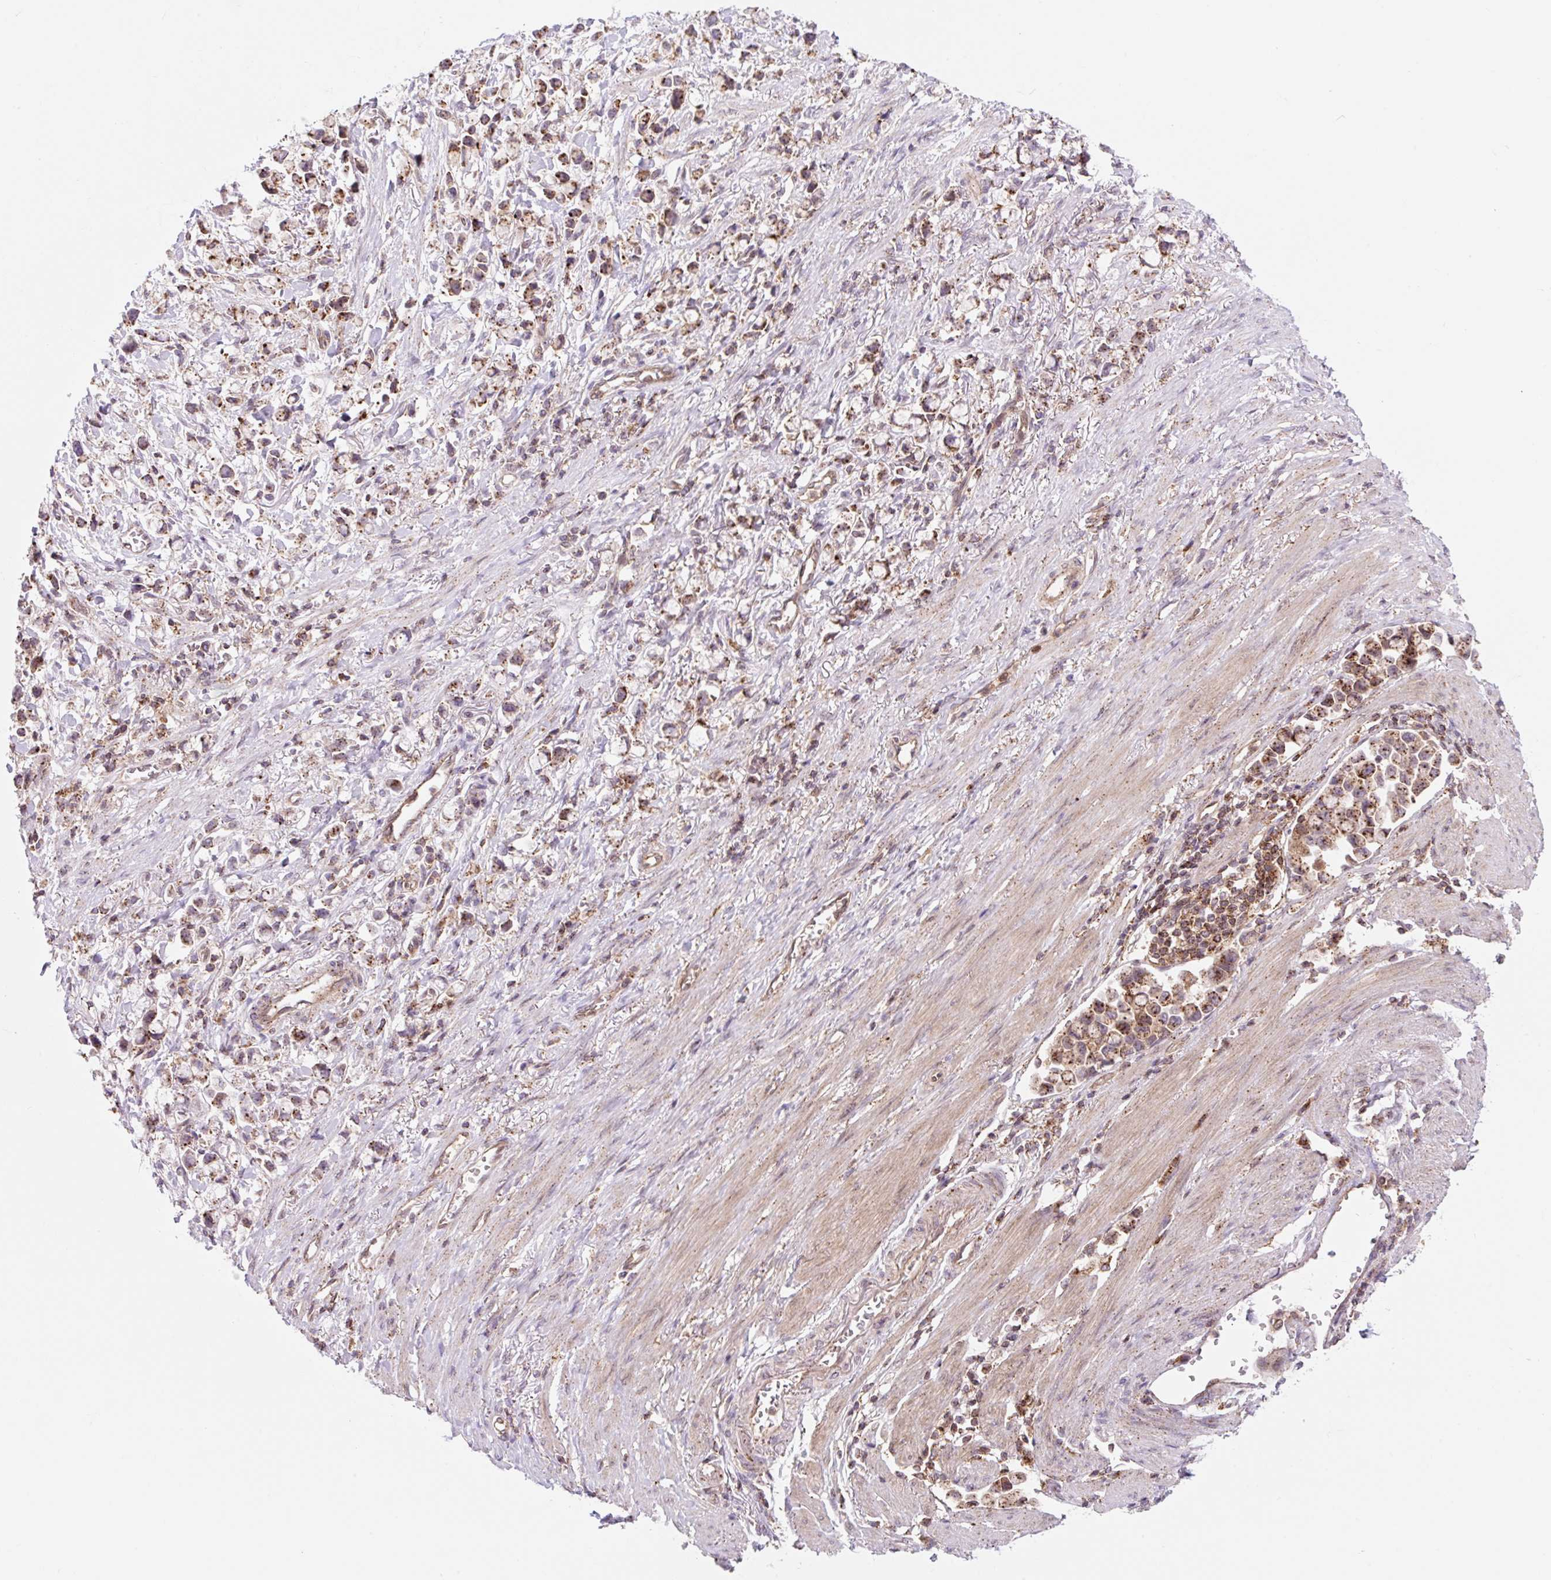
{"staining": {"intensity": "moderate", "quantity": ">75%", "location": "cytoplasmic/membranous"}, "tissue": "stomach cancer", "cell_type": "Tumor cells", "image_type": "cancer", "snomed": [{"axis": "morphology", "description": "Adenocarcinoma, NOS"}, {"axis": "topography", "description": "Stomach"}], "caption": "Protein expression analysis of stomach cancer shows moderate cytoplasmic/membranous staining in about >75% of tumor cells.", "gene": "VPS4A", "patient": {"sex": "female", "age": 81}}